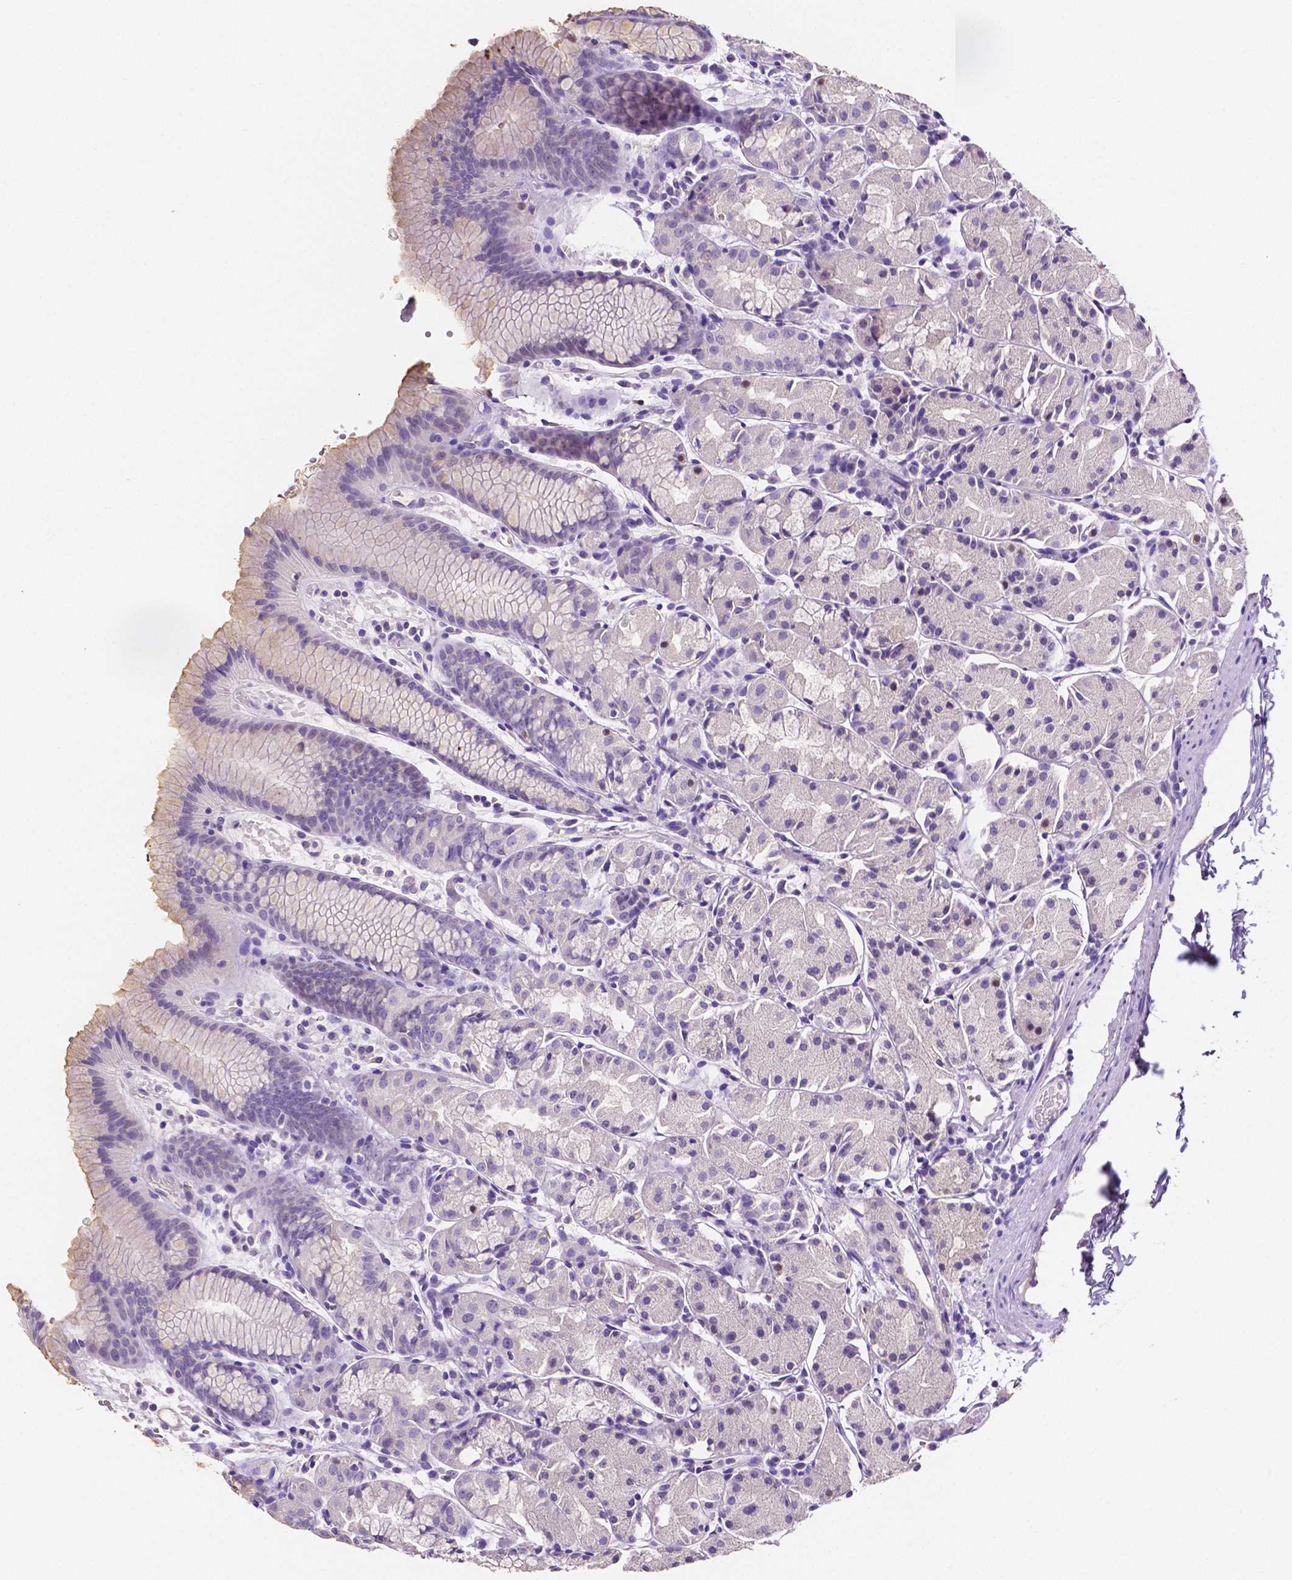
{"staining": {"intensity": "negative", "quantity": "none", "location": "none"}, "tissue": "stomach", "cell_type": "Glandular cells", "image_type": "normal", "snomed": [{"axis": "morphology", "description": "Normal tissue, NOS"}, {"axis": "topography", "description": "Stomach, upper"}], "caption": "An image of stomach stained for a protein exhibits no brown staining in glandular cells. (DAB (3,3'-diaminobenzidine) immunohistochemistry (IHC), high magnification).", "gene": "SLC22A2", "patient": {"sex": "male", "age": 47}}